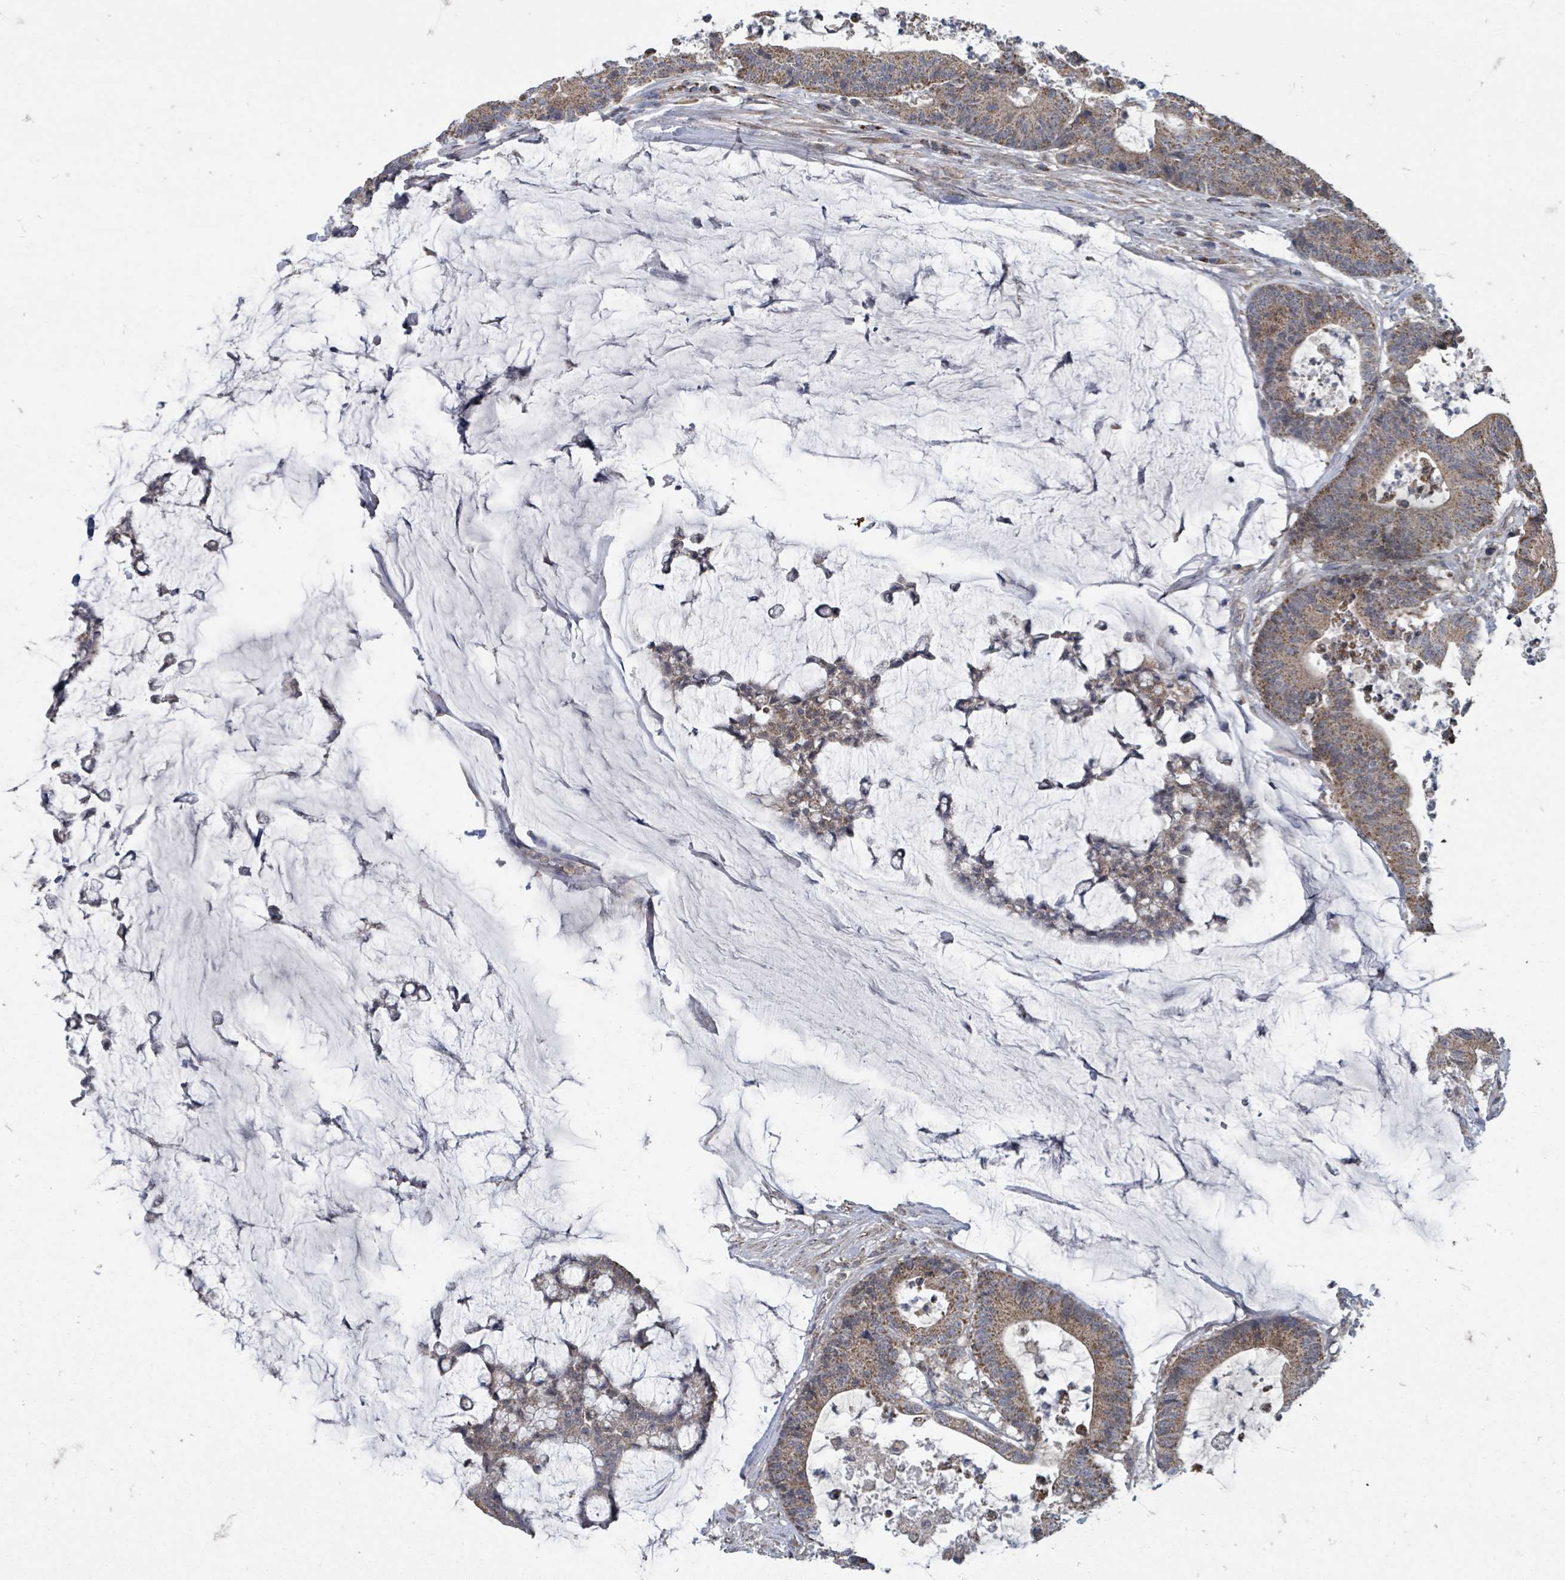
{"staining": {"intensity": "moderate", "quantity": ">75%", "location": "cytoplasmic/membranous"}, "tissue": "colorectal cancer", "cell_type": "Tumor cells", "image_type": "cancer", "snomed": [{"axis": "morphology", "description": "Adenocarcinoma, NOS"}, {"axis": "topography", "description": "Colon"}], "caption": "Immunohistochemistry histopathology image of colorectal cancer stained for a protein (brown), which demonstrates medium levels of moderate cytoplasmic/membranous expression in approximately >75% of tumor cells.", "gene": "MAGOHB", "patient": {"sex": "female", "age": 84}}